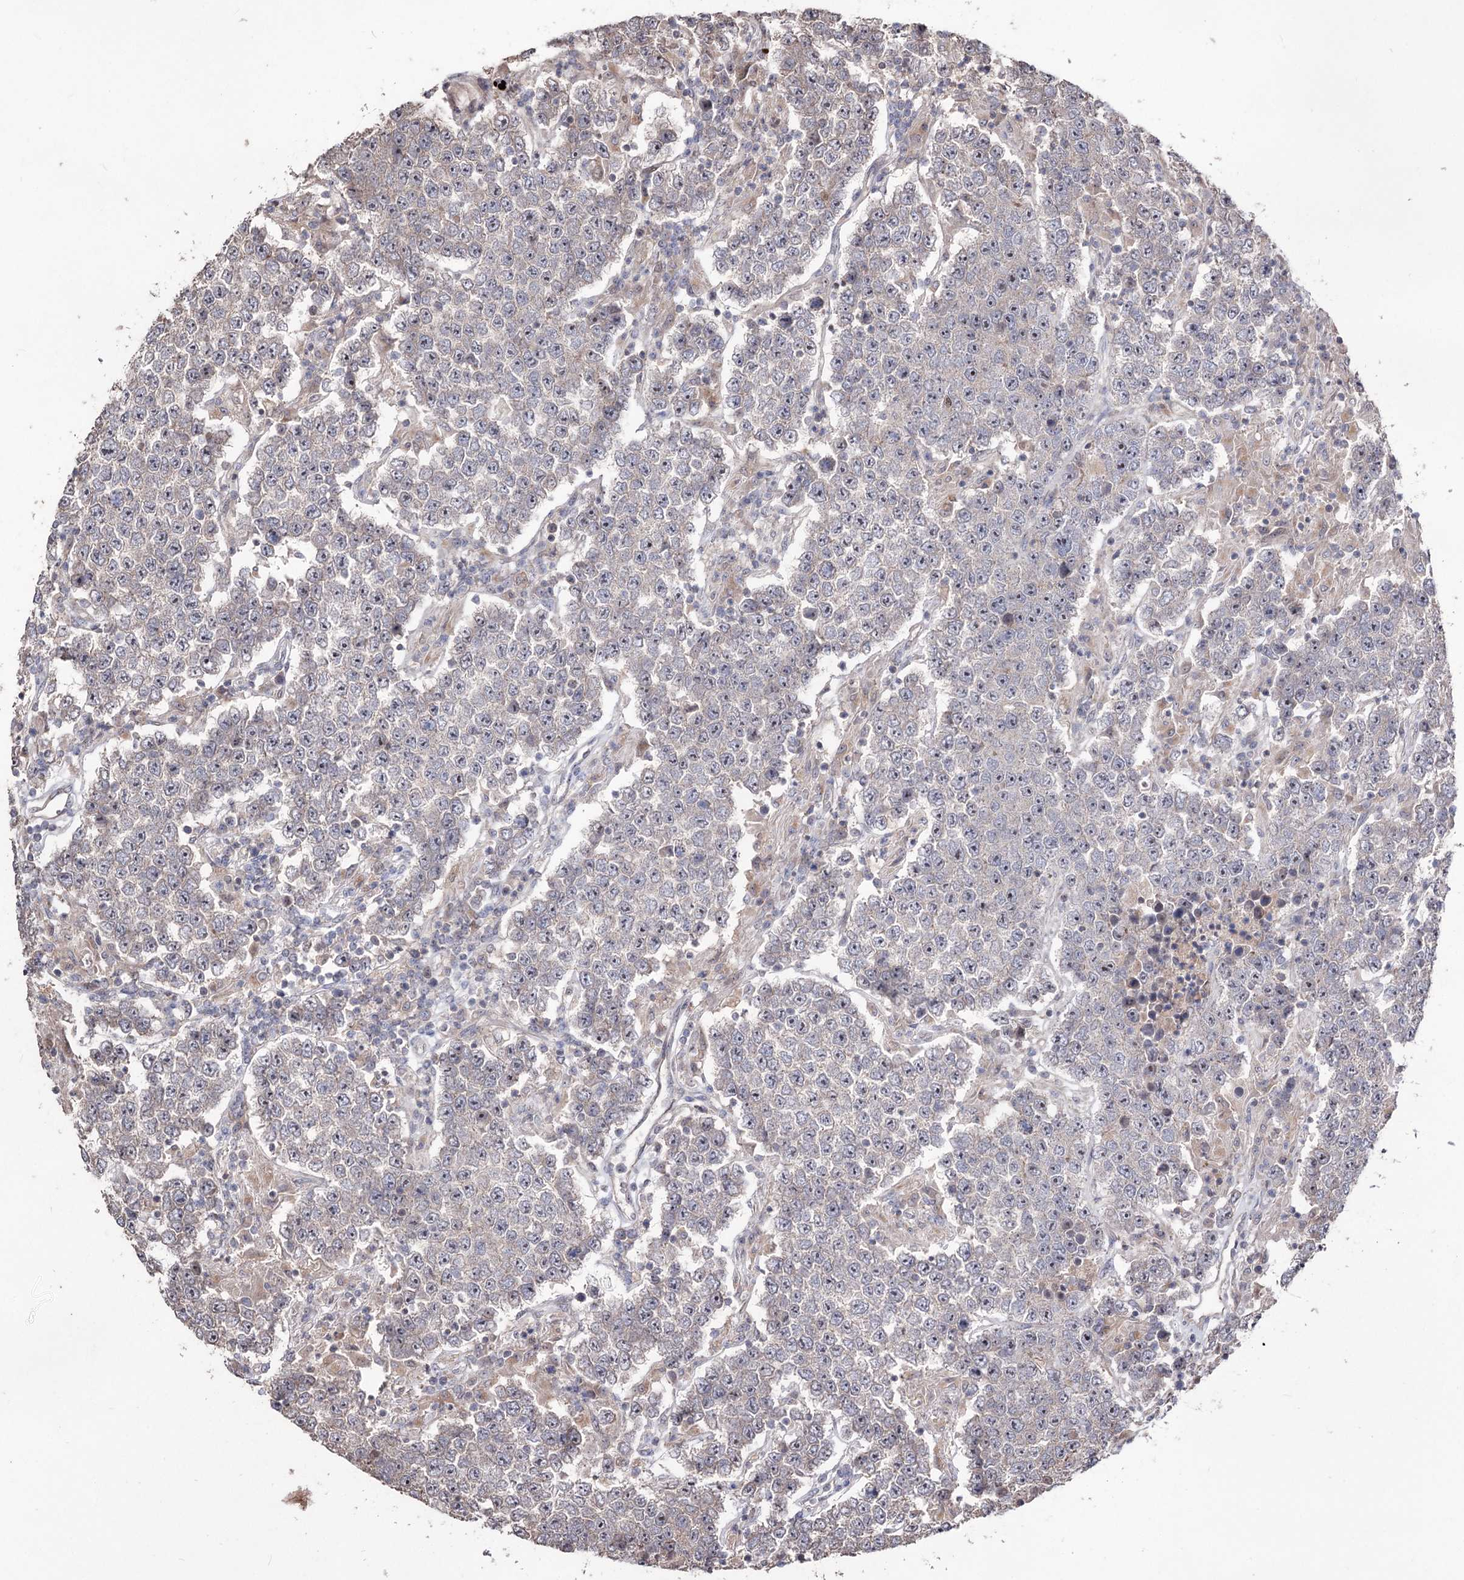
{"staining": {"intensity": "negative", "quantity": "none", "location": "none"}, "tissue": "testis cancer", "cell_type": "Tumor cells", "image_type": "cancer", "snomed": [{"axis": "morphology", "description": "Normal tissue, NOS"}, {"axis": "morphology", "description": "Urothelial carcinoma, High grade"}, {"axis": "morphology", "description": "Seminoma, NOS"}, {"axis": "morphology", "description": "Carcinoma, Embryonal, NOS"}, {"axis": "topography", "description": "Urinary bladder"}, {"axis": "topography", "description": "Testis"}], "caption": "Protein analysis of high-grade urothelial carcinoma (testis) exhibits no significant expression in tumor cells.", "gene": "CPNE8", "patient": {"sex": "male", "age": 41}}